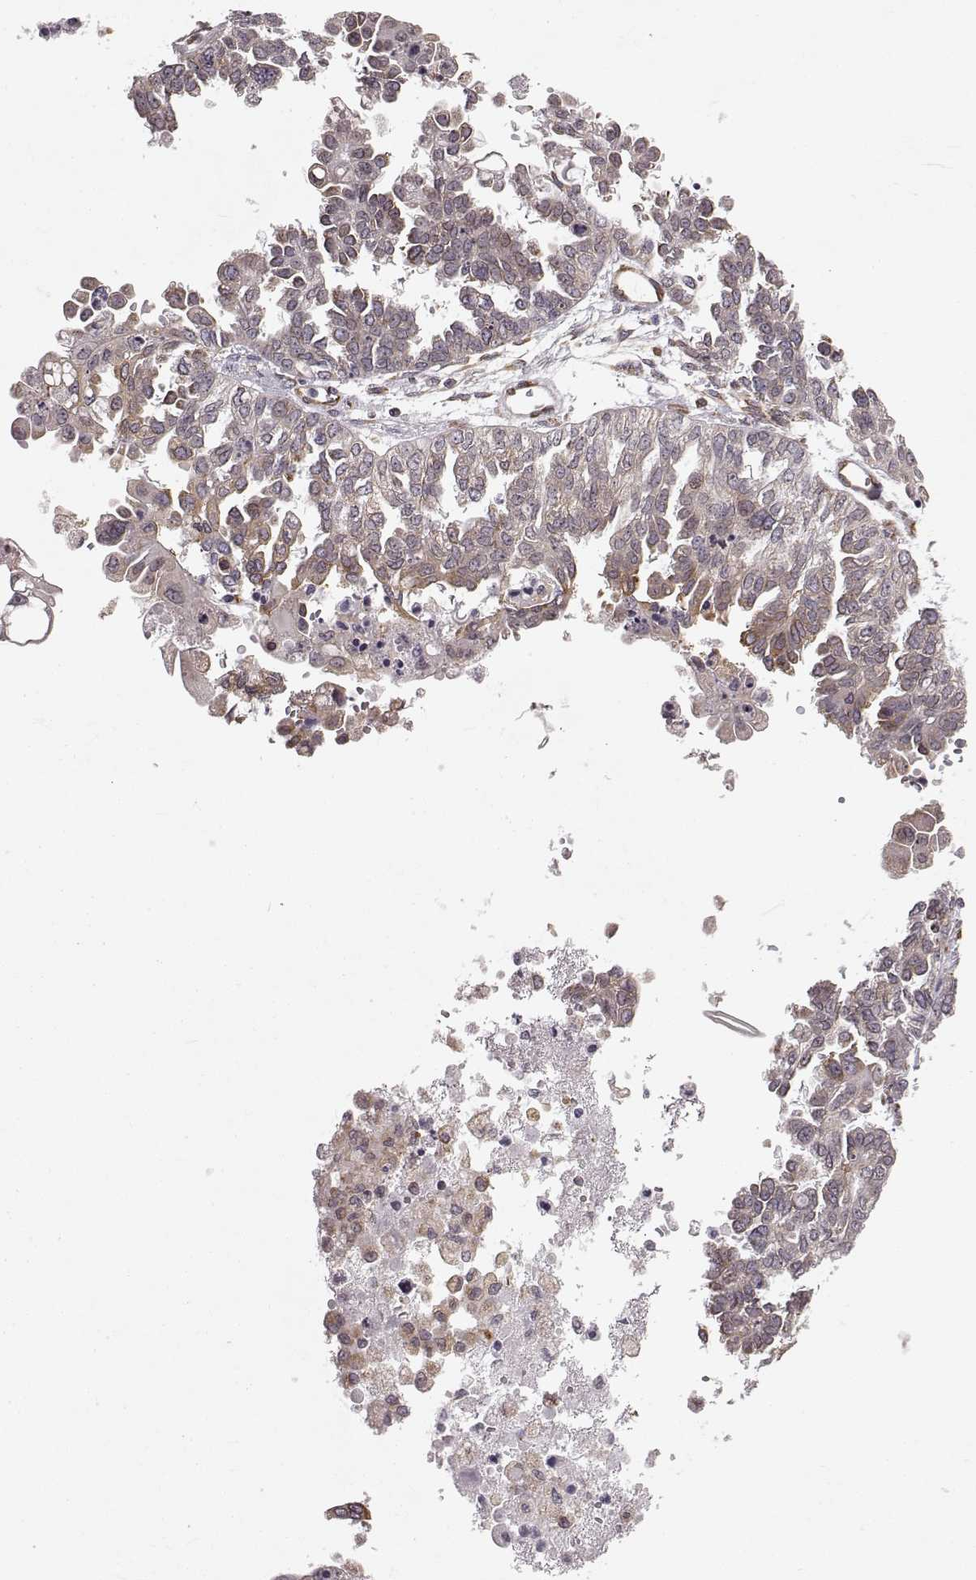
{"staining": {"intensity": "weak", "quantity": "25%-75%", "location": "cytoplasmic/membranous"}, "tissue": "ovarian cancer", "cell_type": "Tumor cells", "image_type": "cancer", "snomed": [{"axis": "morphology", "description": "Cystadenocarcinoma, serous, NOS"}, {"axis": "topography", "description": "Ovary"}], "caption": "Immunohistochemistry (IHC) staining of ovarian serous cystadenocarcinoma, which reveals low levels of weak cytoplasmic/membranous staining in approximately 25%-75% of tumor cells indicating weak cytoplasmic/membranous protein staining. The staining was performed using DAB (3,3'-diaminobenzidine) (brown) for protein detection and nuclei were counterstained in hematoxylin (blue).", "gene": "TMEM14A", "patient": {"sex": "female", "age": 53}}